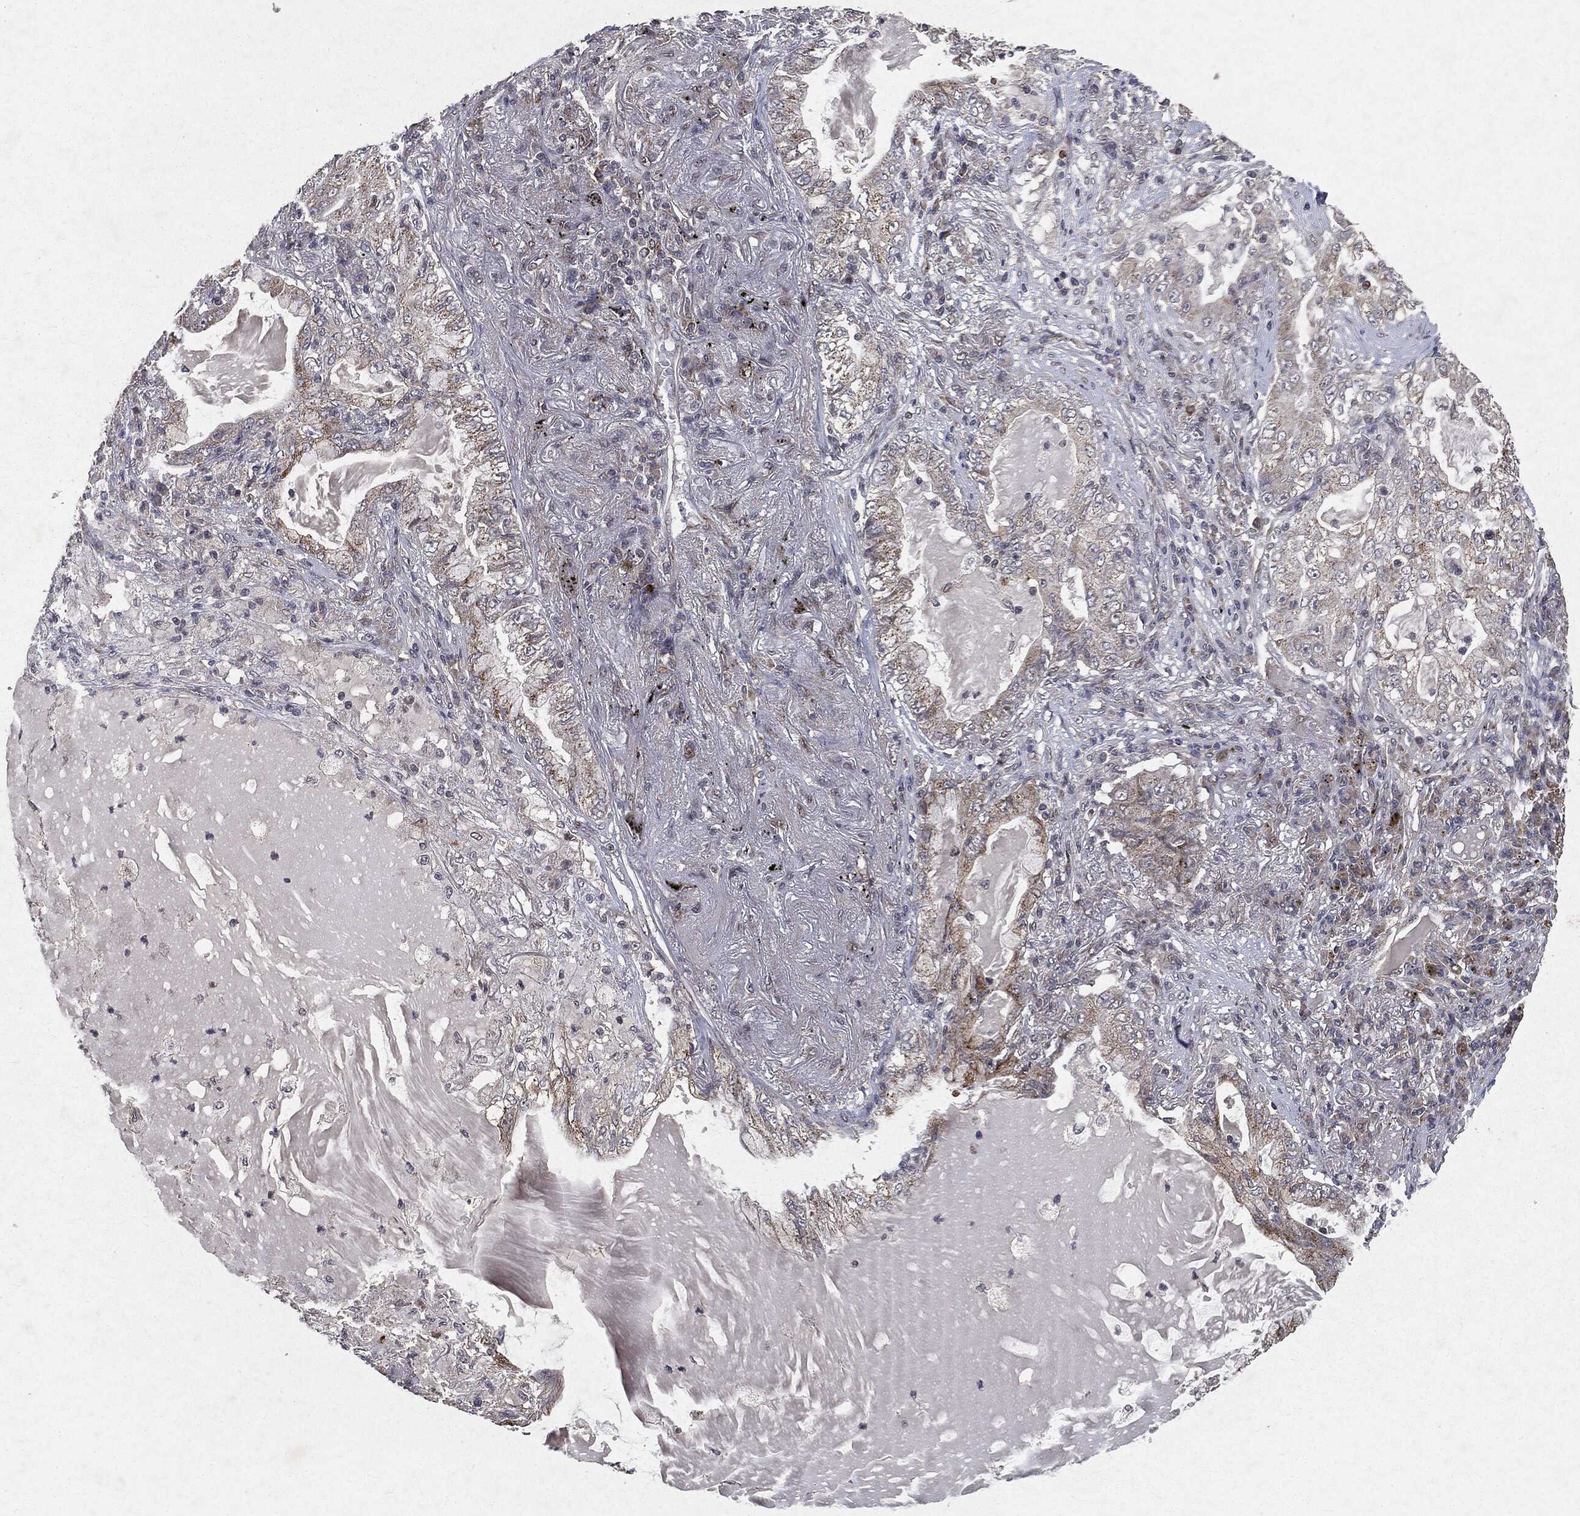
{"staining": {"intensity": "moderate", "quantity": ">75%", "location": "cytoplasmic/membranous"}, "tissue": "lung cancer", "cell_type": "Tumor cells", "image_type": "cancer", "snomed": [{"axis": "morphology", "description": "Adenocarcinoma, NOS"}, {"axis": "topography", "description": "Lung"}], "caption": "The image reveals immunohistochemical staining of lung cancer (adenocarcinoma). There is moderate cytoplasmic/membranous expression is appreciated in approximately >75% of tumor cells. The protein is shown in brown color, while the nuclei are stained blue.", "gene": "PLPPR2", "patient": {"sex": "female", "age": 73}}